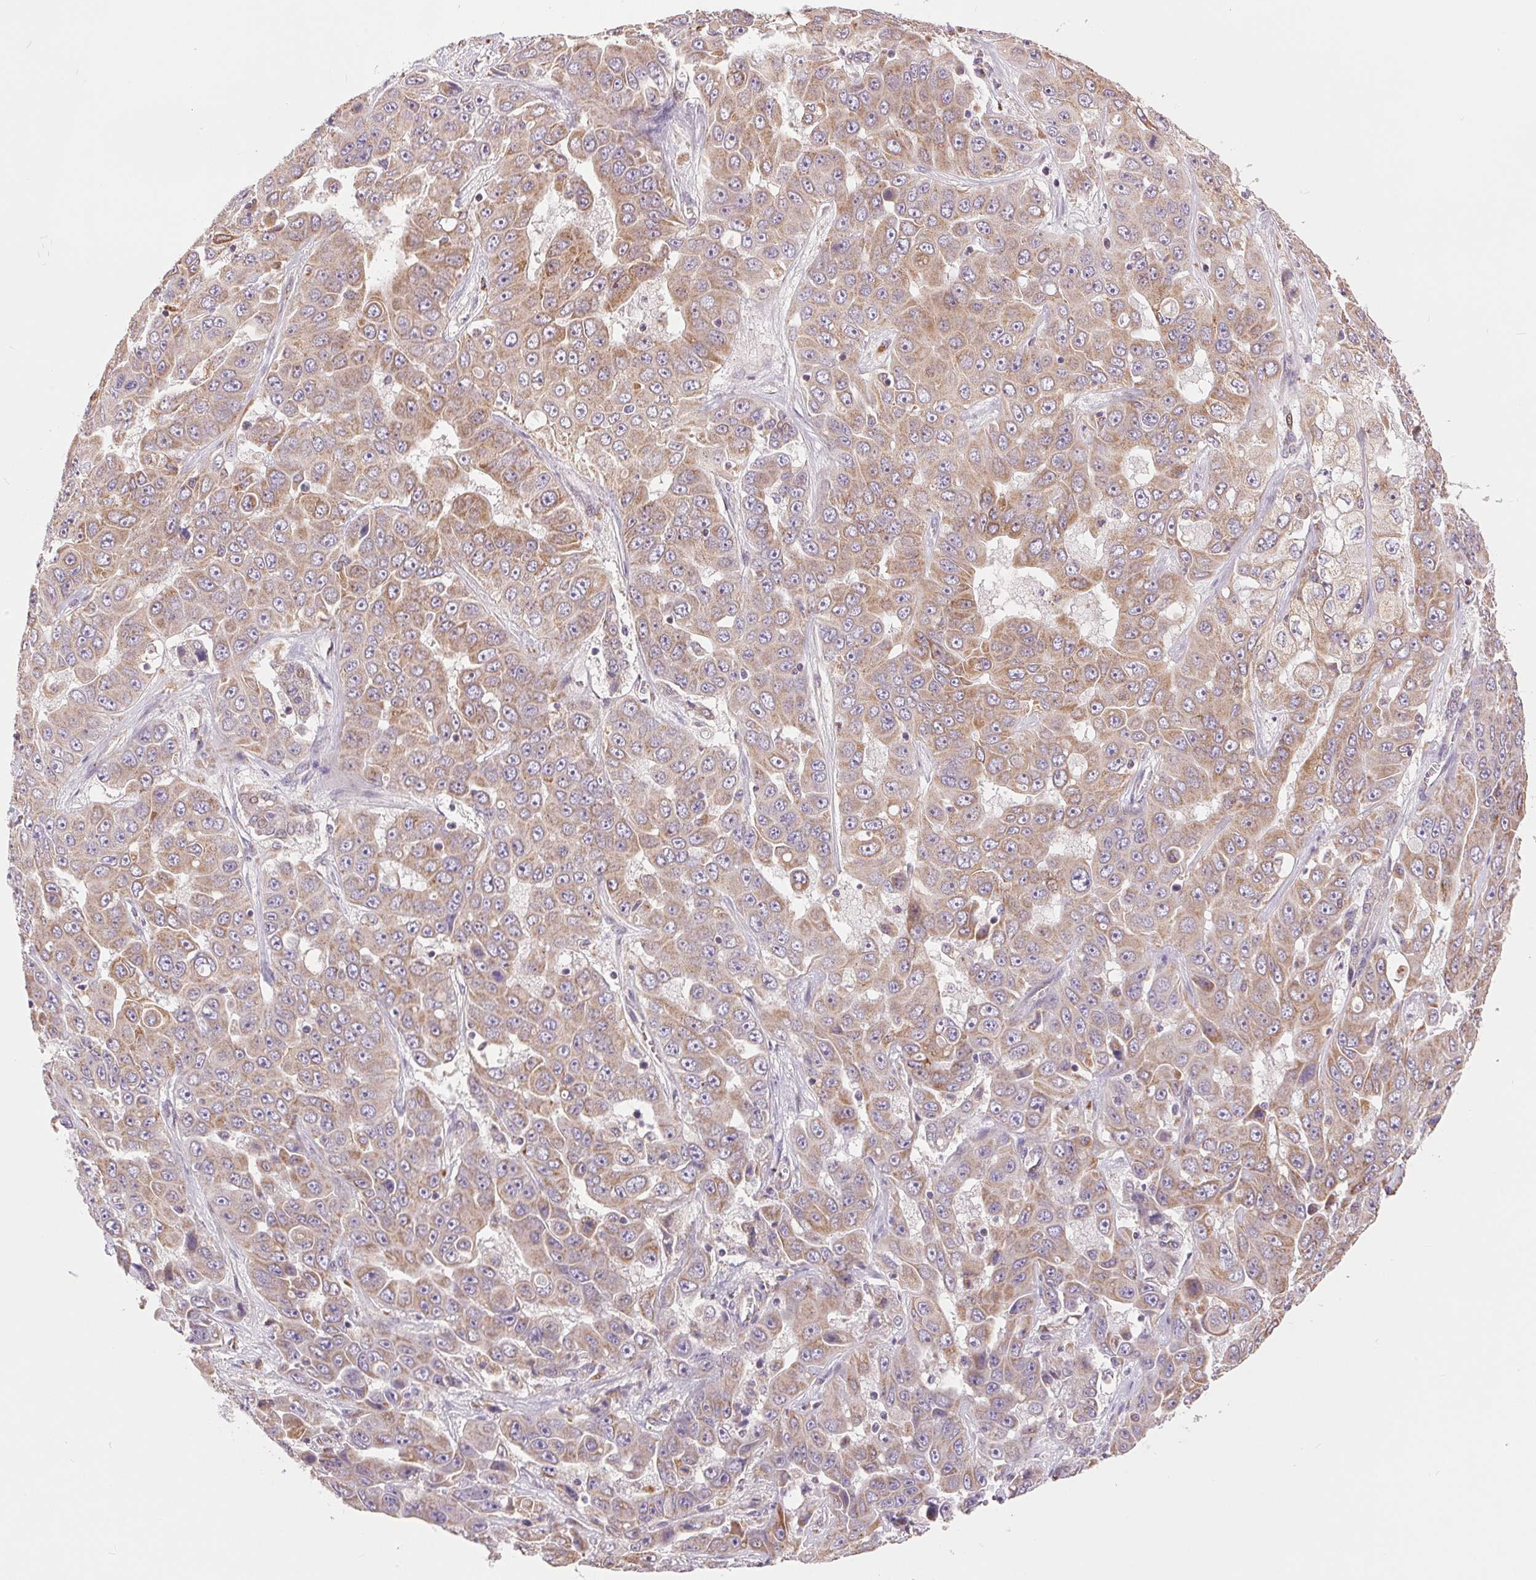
{"staining": {"intensity": "weak", "quantity": ">75%", "location": "cytoplasmic/membranous"}, "tissue": "liver cancer", "cell_type": "Tumor cells", "image_type": "cancer", "snomed": [{"axis": "morphology", "description": "Cholangiocarcinoma"}, {"axis": "topography", "description": "Liver"}], "caption": "Protein analysis of liver cancer (cholangiocarcinoma) tissue displays weak cytoplasmic/membranous positivity in approximately >75% of tumor cells.", "gene": "DGUOK", "patient": {"sex": "female", "age": 52}}